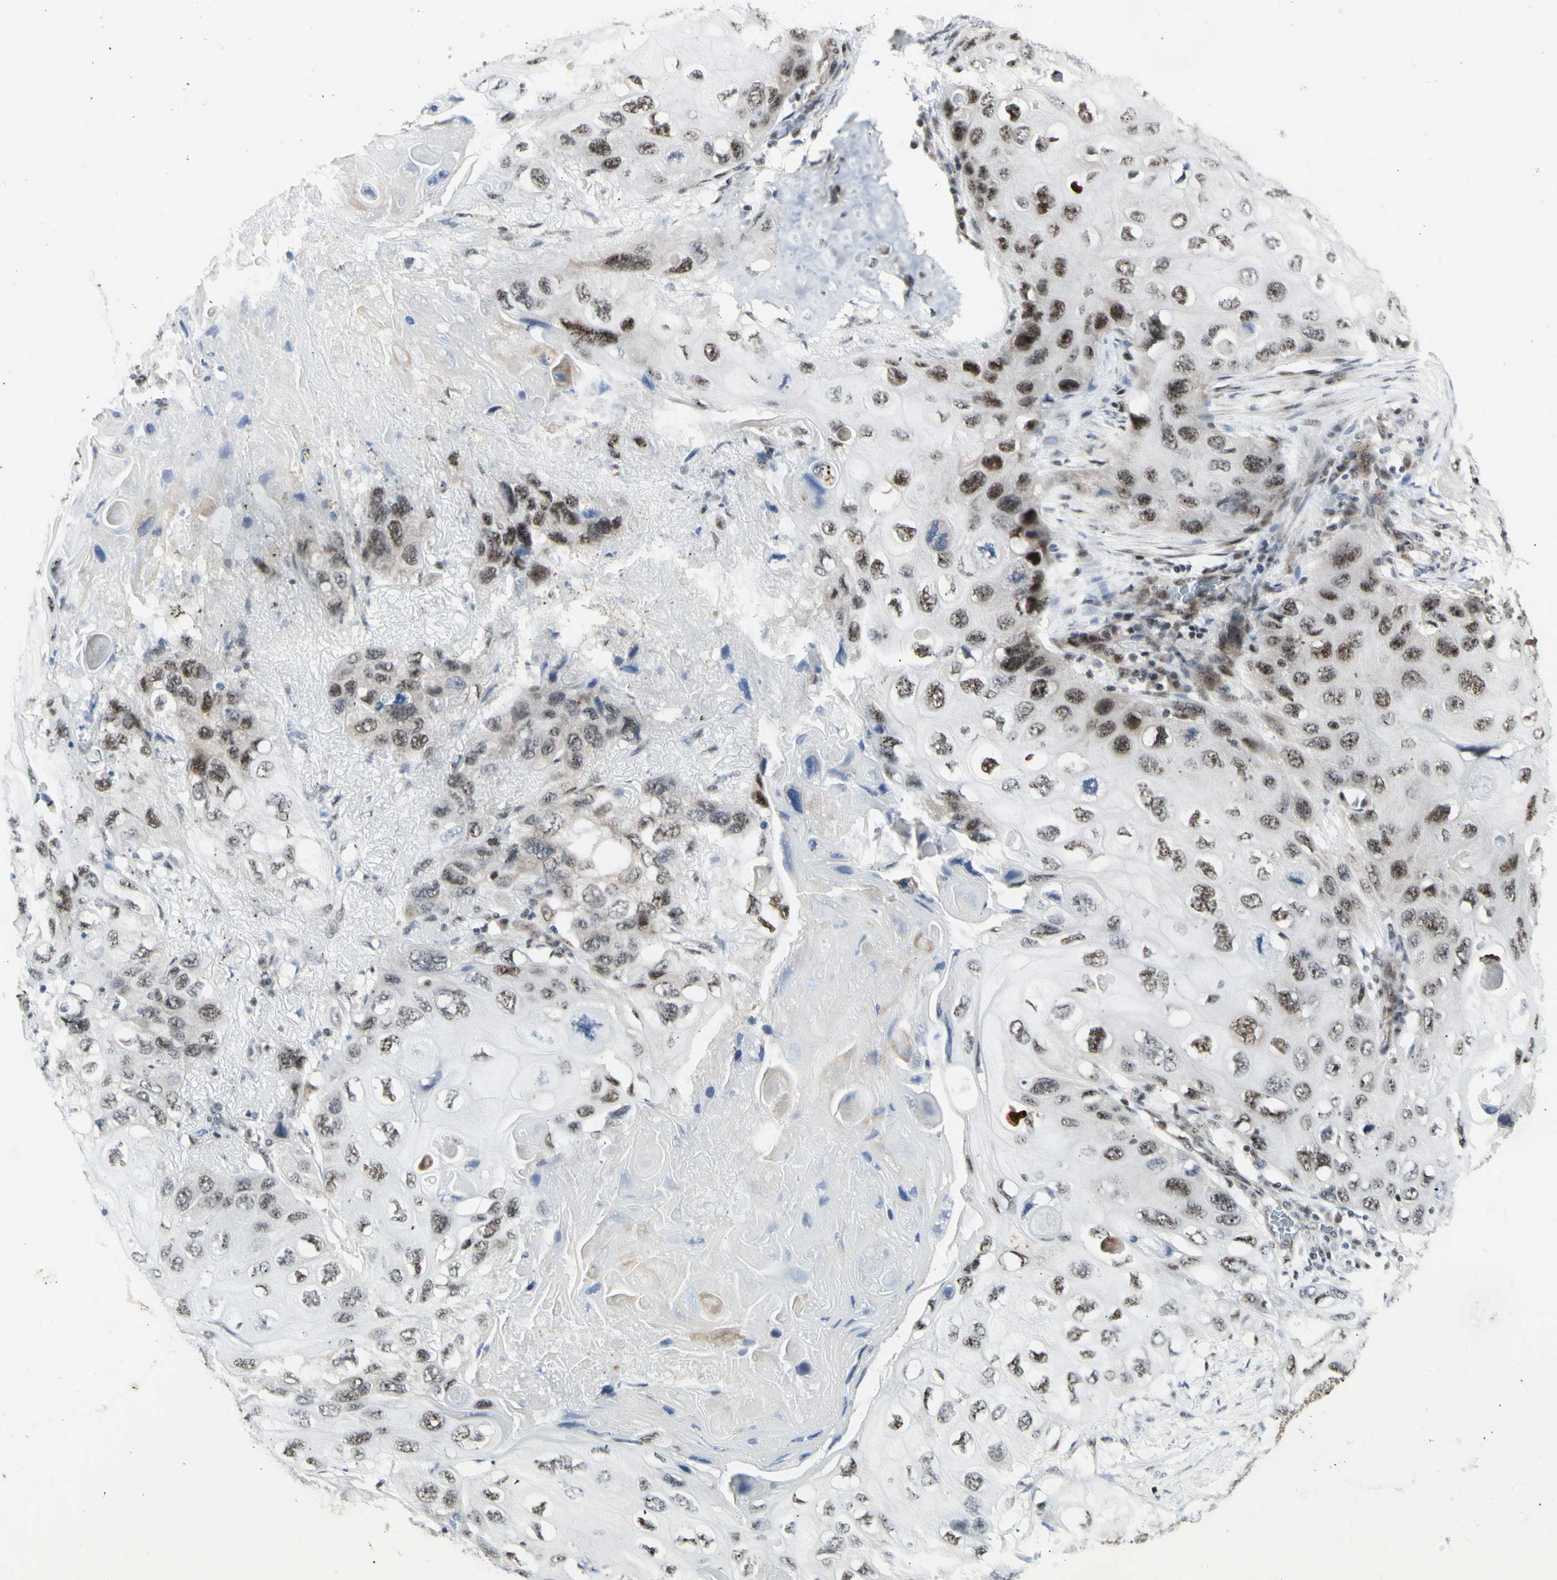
{"staining": {"intensity": "strong", "quantity": "25%-75%", "location": "nuclear"}, "tissue": "lung cancer", "cell_type": "Tumor cells", "image_type": "cancer", "snomed": [{"axis": "morphology", "description": "Squamous cell carcinoma, NOS"}, {"axis": "topography", "description": "Lung"}], "caption": "Lung squamous cell carcinoma stained with a brown dye reveals strong nuclear positive positivity in approximately 25%-75% of tumor cells.", "gene": "DHRS7B", "patient": {"sex": "female", "age": 73}}